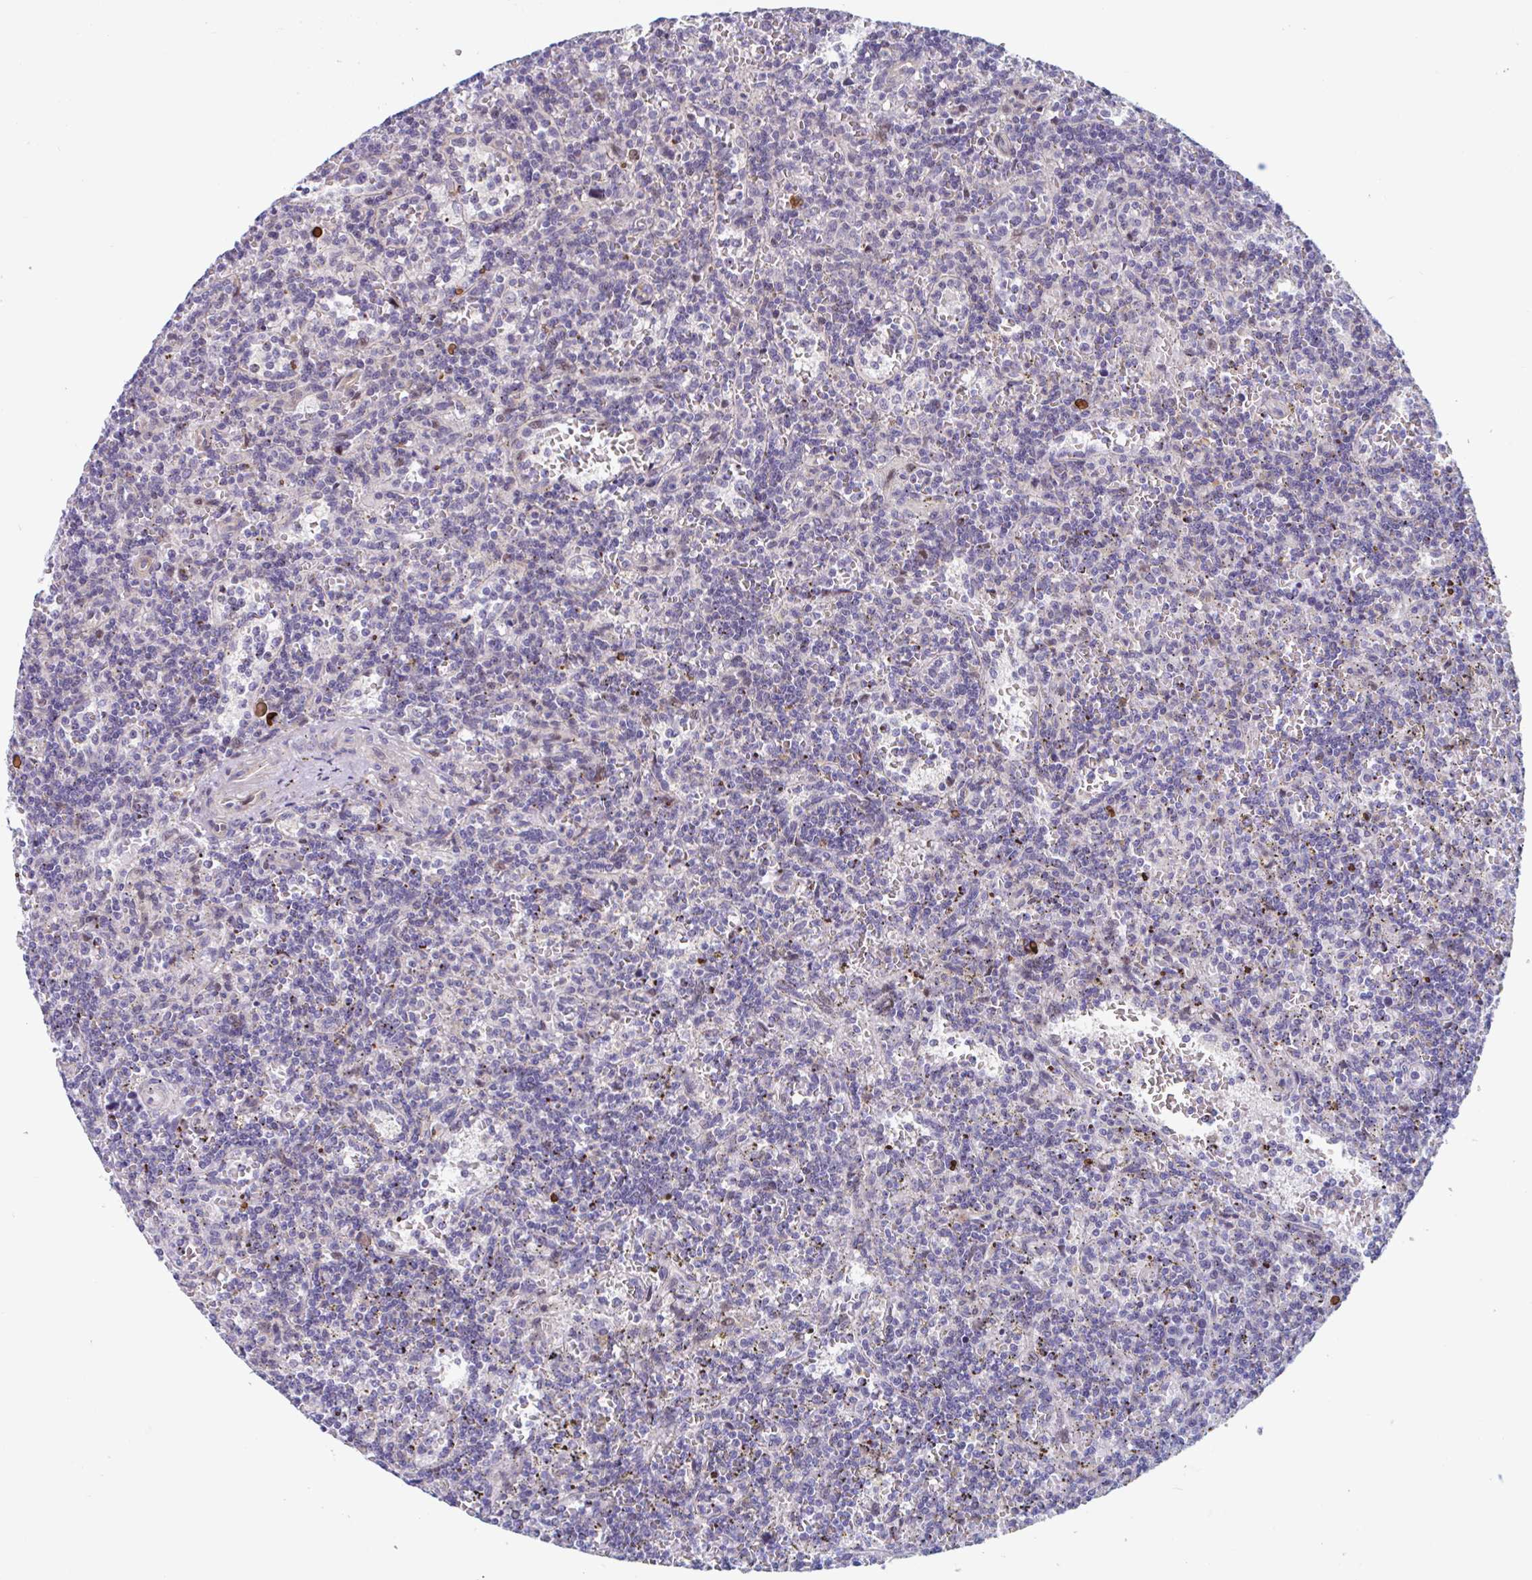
{"staining": {"intensity": "negative", "quantity": "none", "location": "none"}, "tissue": "lymphoma", "cell_type": "Tumor cells", "image_type": "cancer", "snomed": [{"axis": "morphology", "description": "Malignant lymphoma, non-Hodgkin's type, Low grade"}, {"axis": "topography", "description": "Spleen"}], "caption": "A high-resolution histopathology image shows IHC staining of malignant lymphoma, non-Hodgkin's type (low-grade), which shows no significant staining in tumor cells.", "gene": "DUXA", "patient": {"sex": "male", "age": 73}}